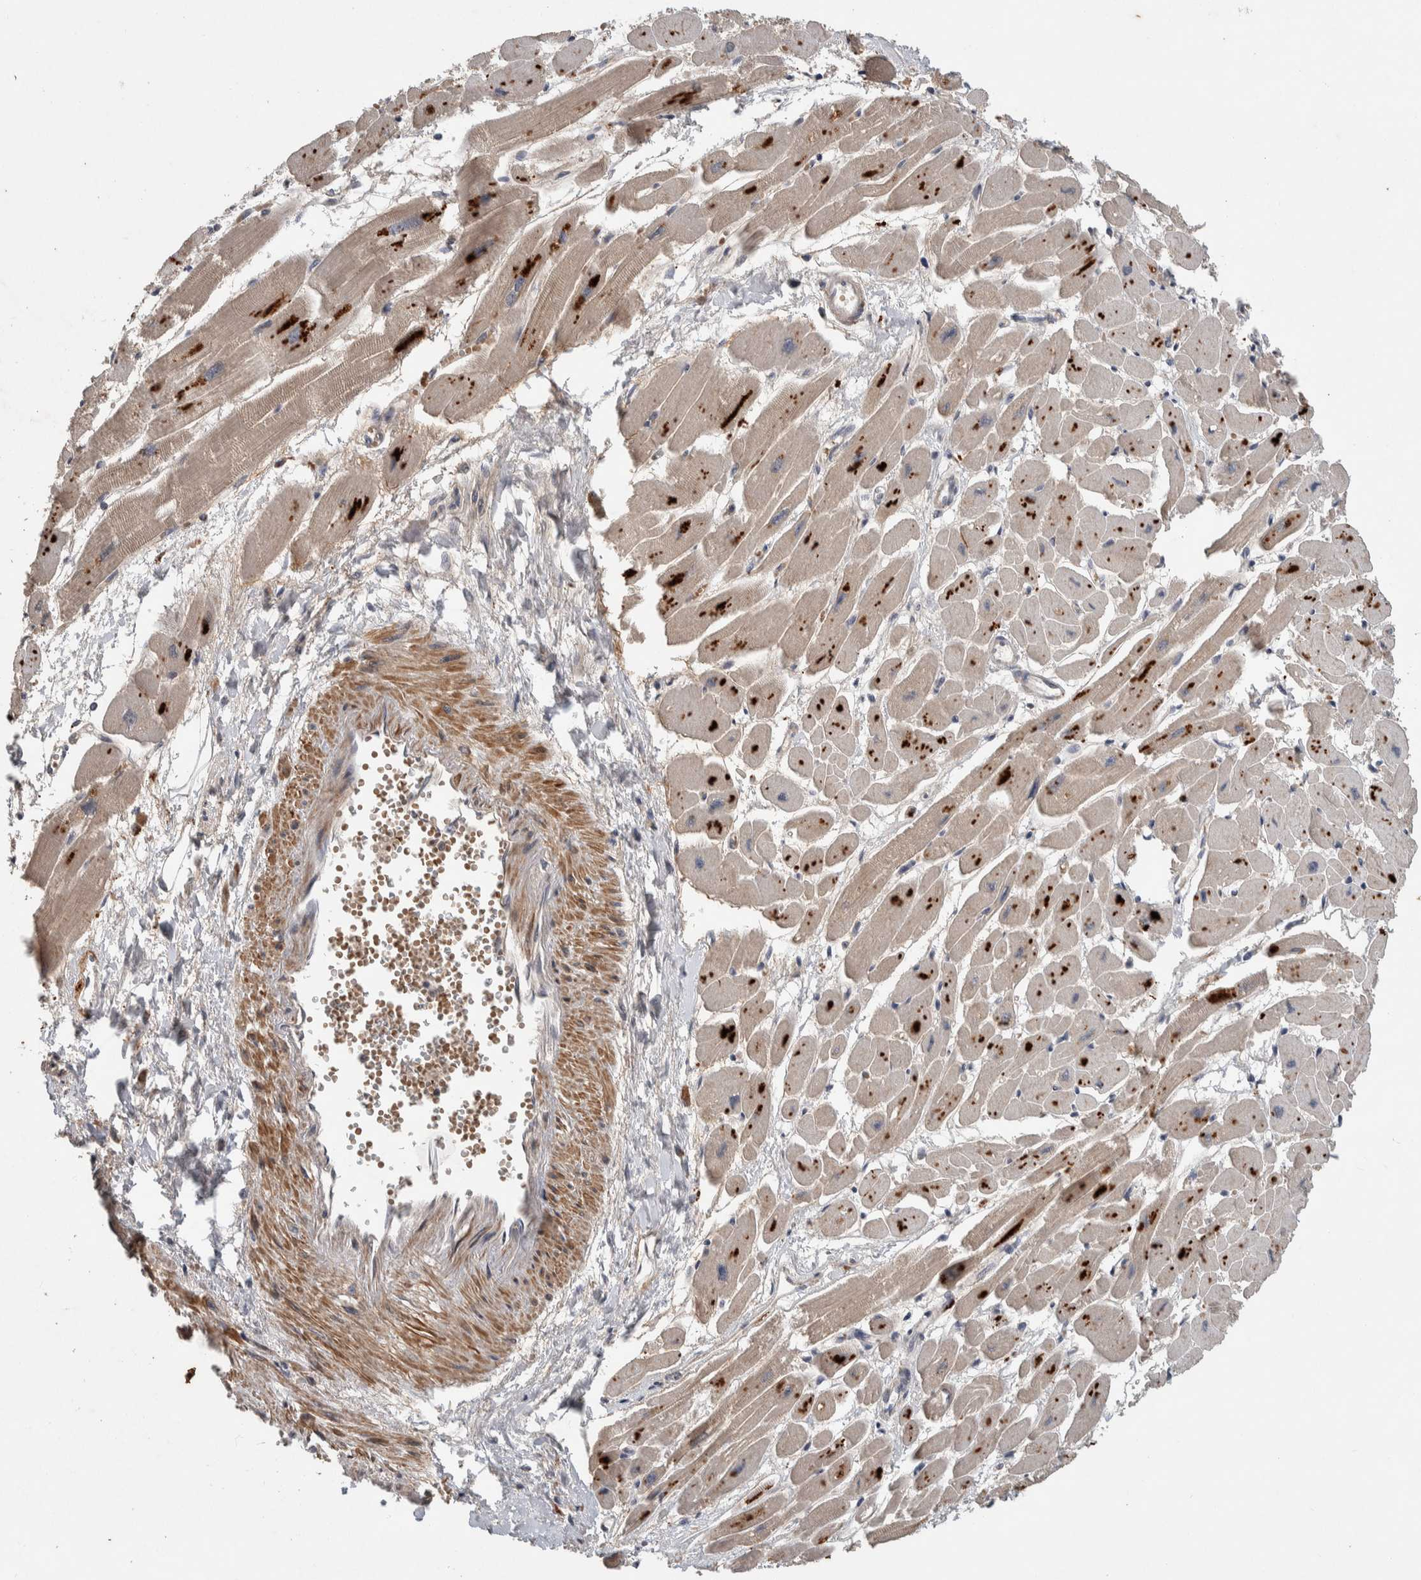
{"staining": {"intensity": "weak", "quantity": "<25%", "location": "cytoplasmic/membranous"}, "tissue": "heart muscle", "cell_type": "Cardiomyocytes", "image_type": "normal", "snomed": [{"axis": "morphology", "description": "Normal tissue, NOS"}, {"axis": "topography", "description": "Heart"}], "caption": "This histopathology image is of normal heart muscle stained with IHC to label a protein in brown with the nuclei are counter-stained blue. There is no positivity in cardiomyocytes. The staining is performed using DAB brown chromogen with nuclei counter-stained in using hematoxylin.", "gene": "CHRM3", "patient": {"sex": "female", "age": 54}}